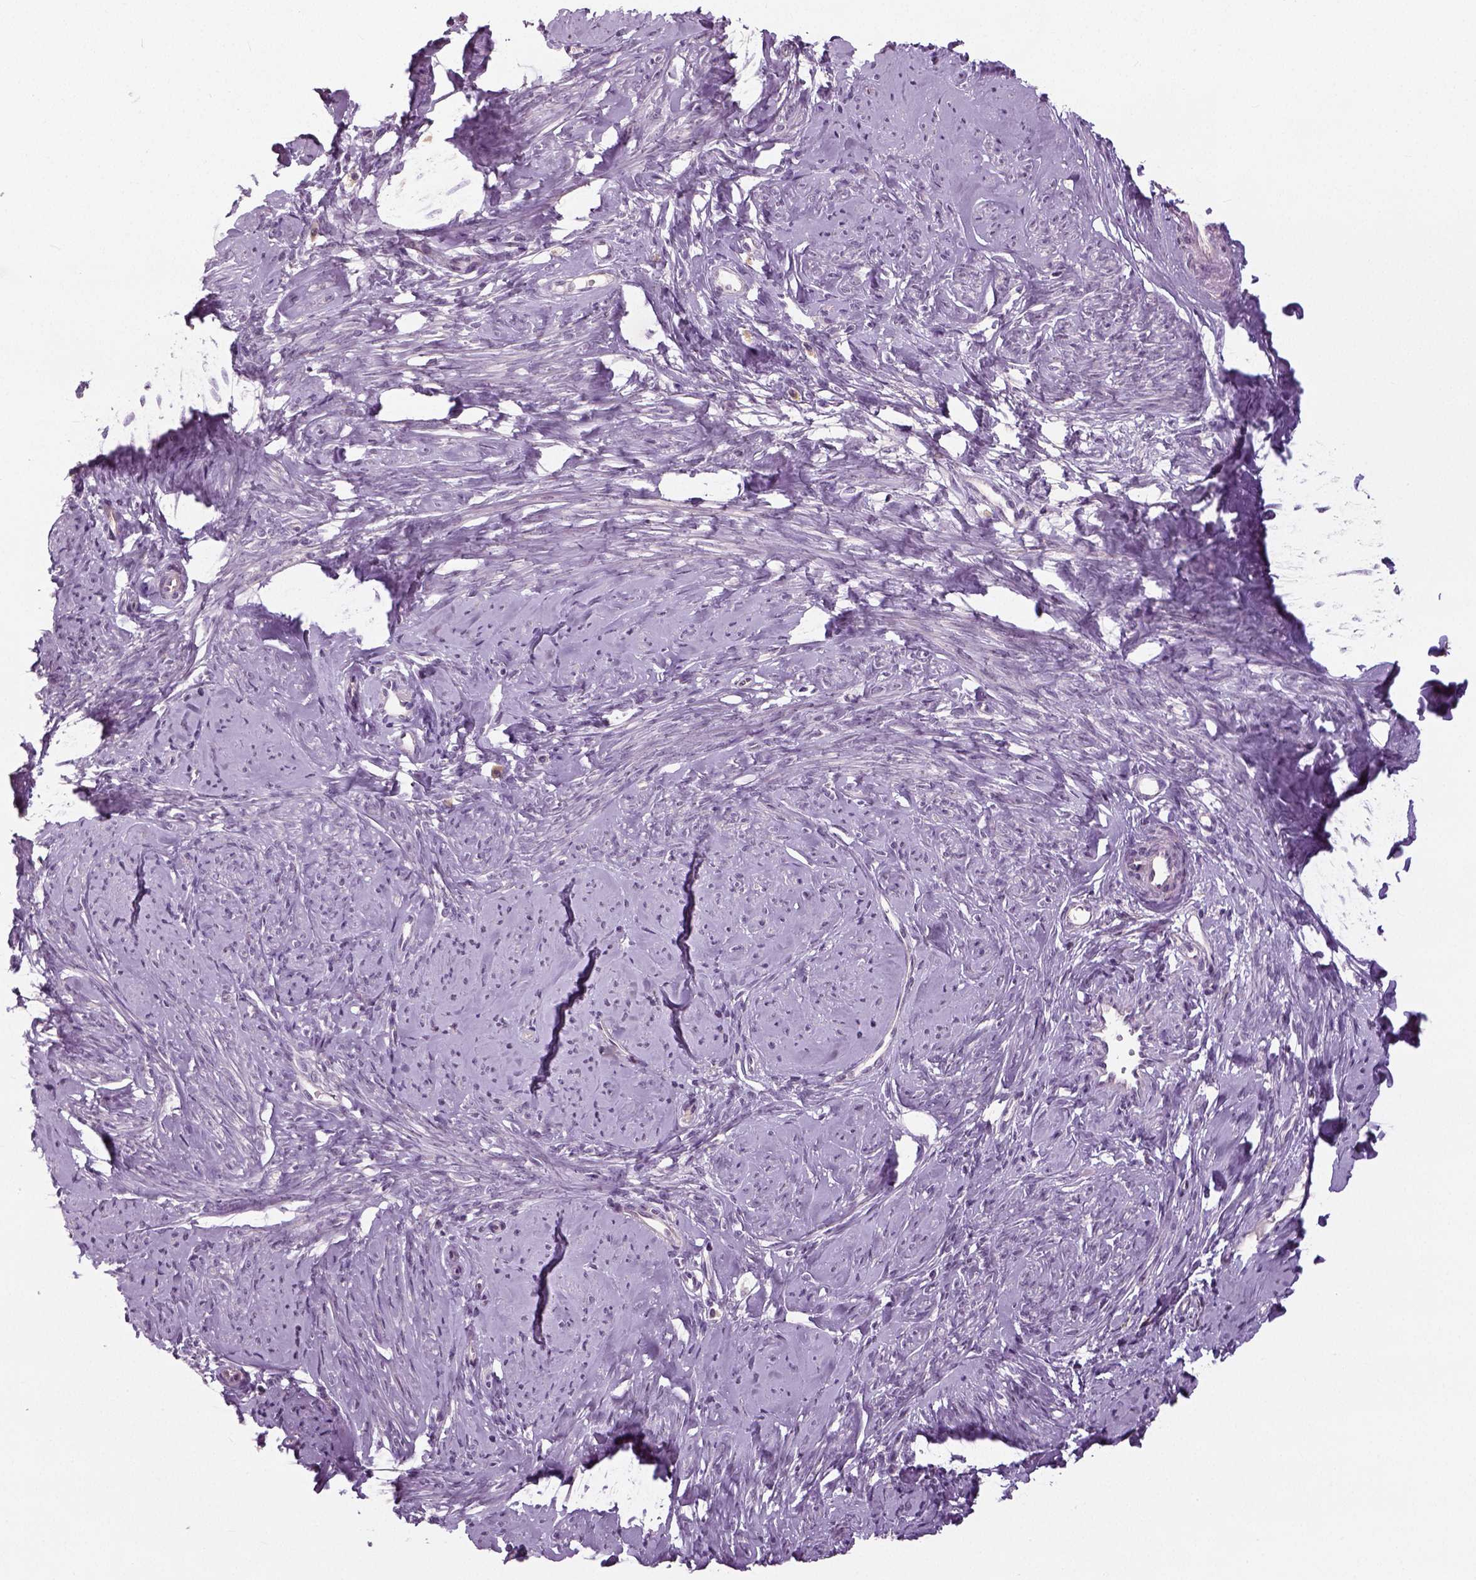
{"staining": {"intensity": "negative", "quantity": "none", "location": "none"}, "tissue": "smooth muscle", "cell_type": "Smooth muscle cells", "image_type": "normal", "snomed": [{"axis": "morphology", "description": "Normal tissue, NOS"}, {"axis": "topography", "description": "Smooth muscle"}], "caption": "Protein analysis of benign smooth muscle demonstrates no significant expression in smooth muscle cells.", "gene": "NECAB1", "patient": {"sex": "female", "age": 48}}